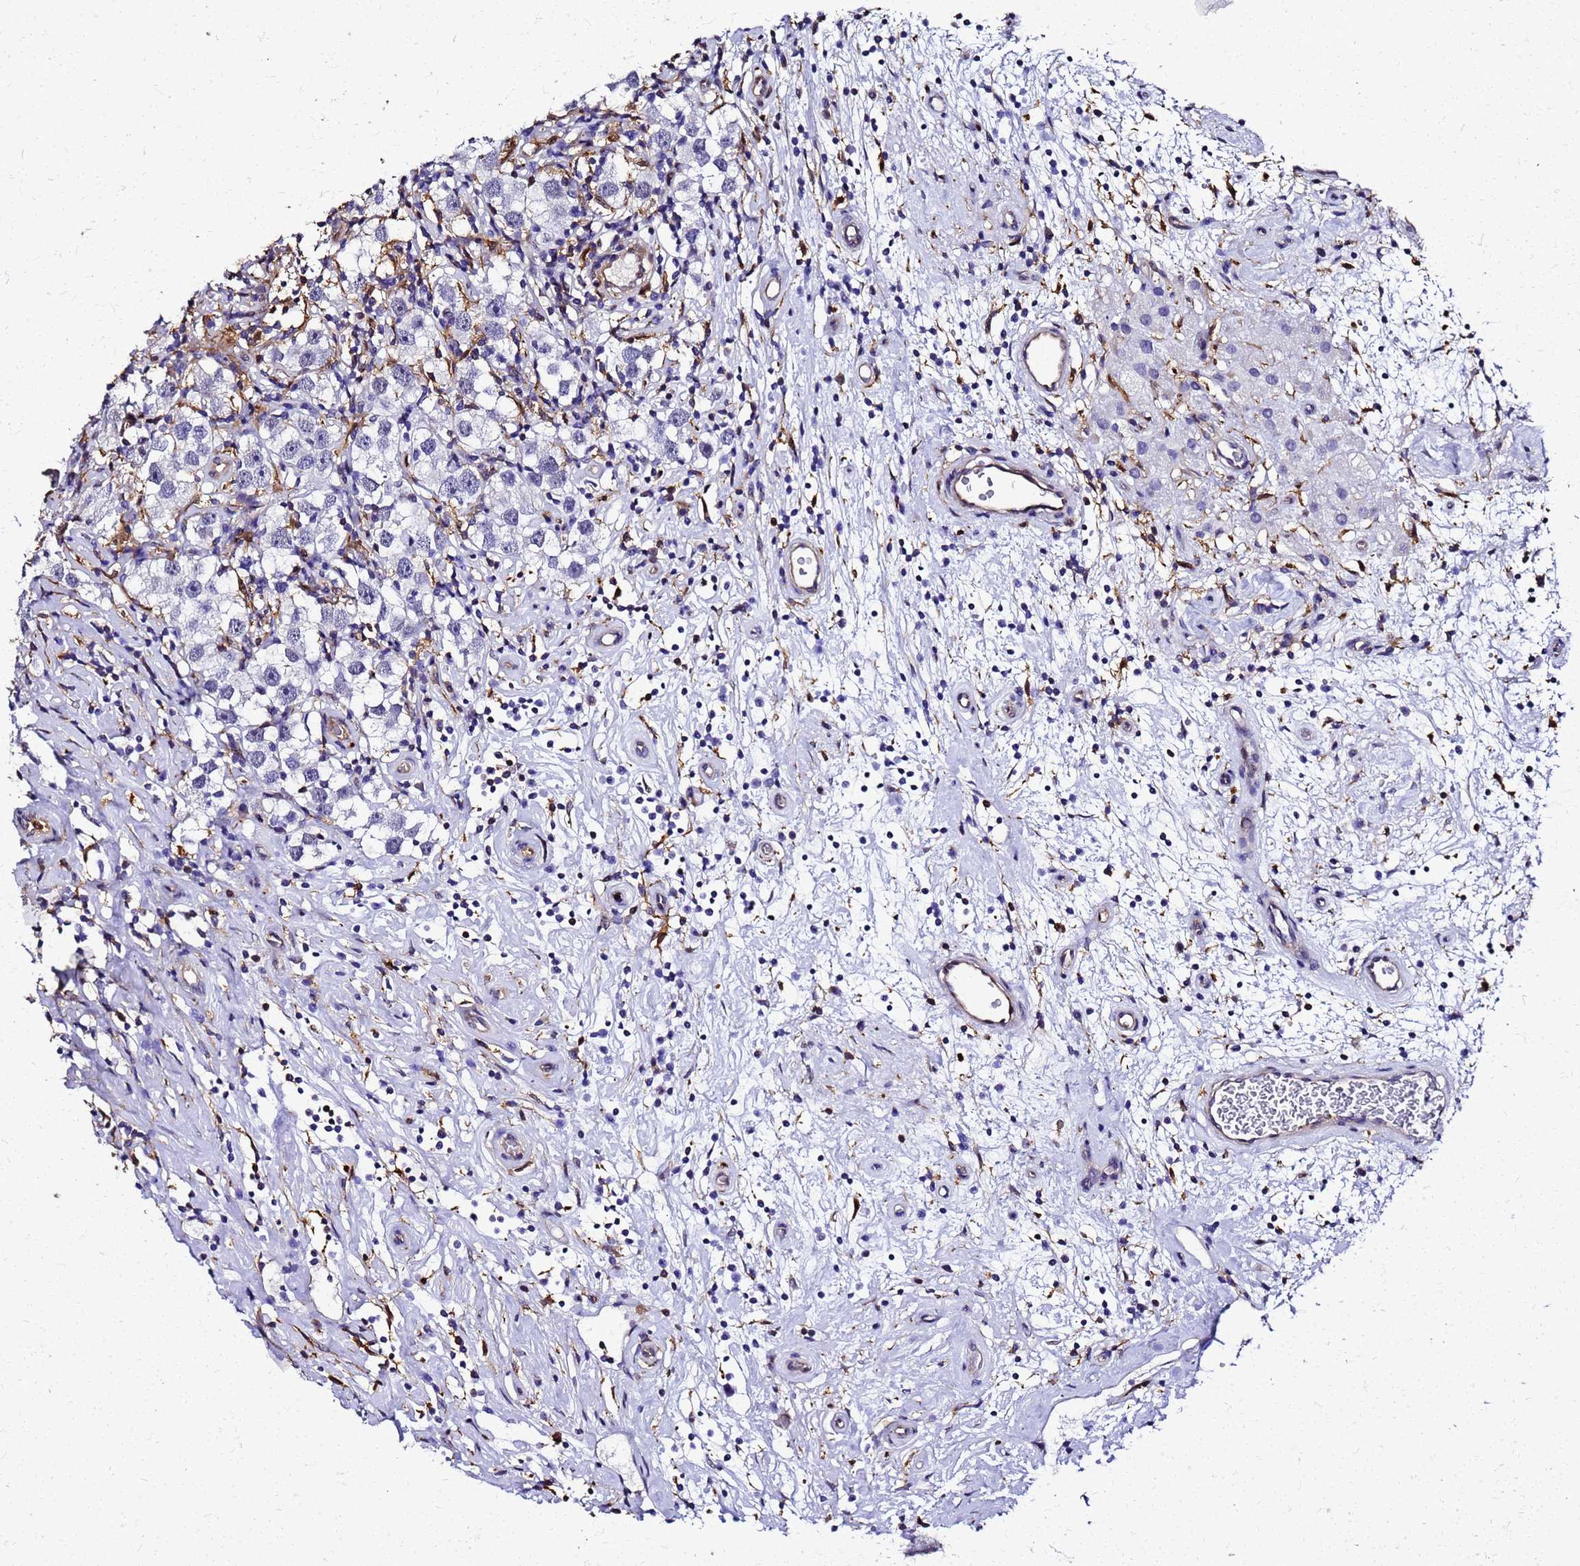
{"staining": {"intensity": "negative", "quantity": "none", "location": "none"}, "tissue": "testis cancer", "cell_type": "Tumor cells", "image_type": "cancer", "snomed": [{"axis": "morphology", "description": "Seminoma, NOS"}, {"axis": "topography", "description": "Testis"}], "caption": "Histopathology image shows no significant protein expression in tumor cells of testis cancer.", "gene": "S100A11", "patient": {"sex": "male", "age": 49}}